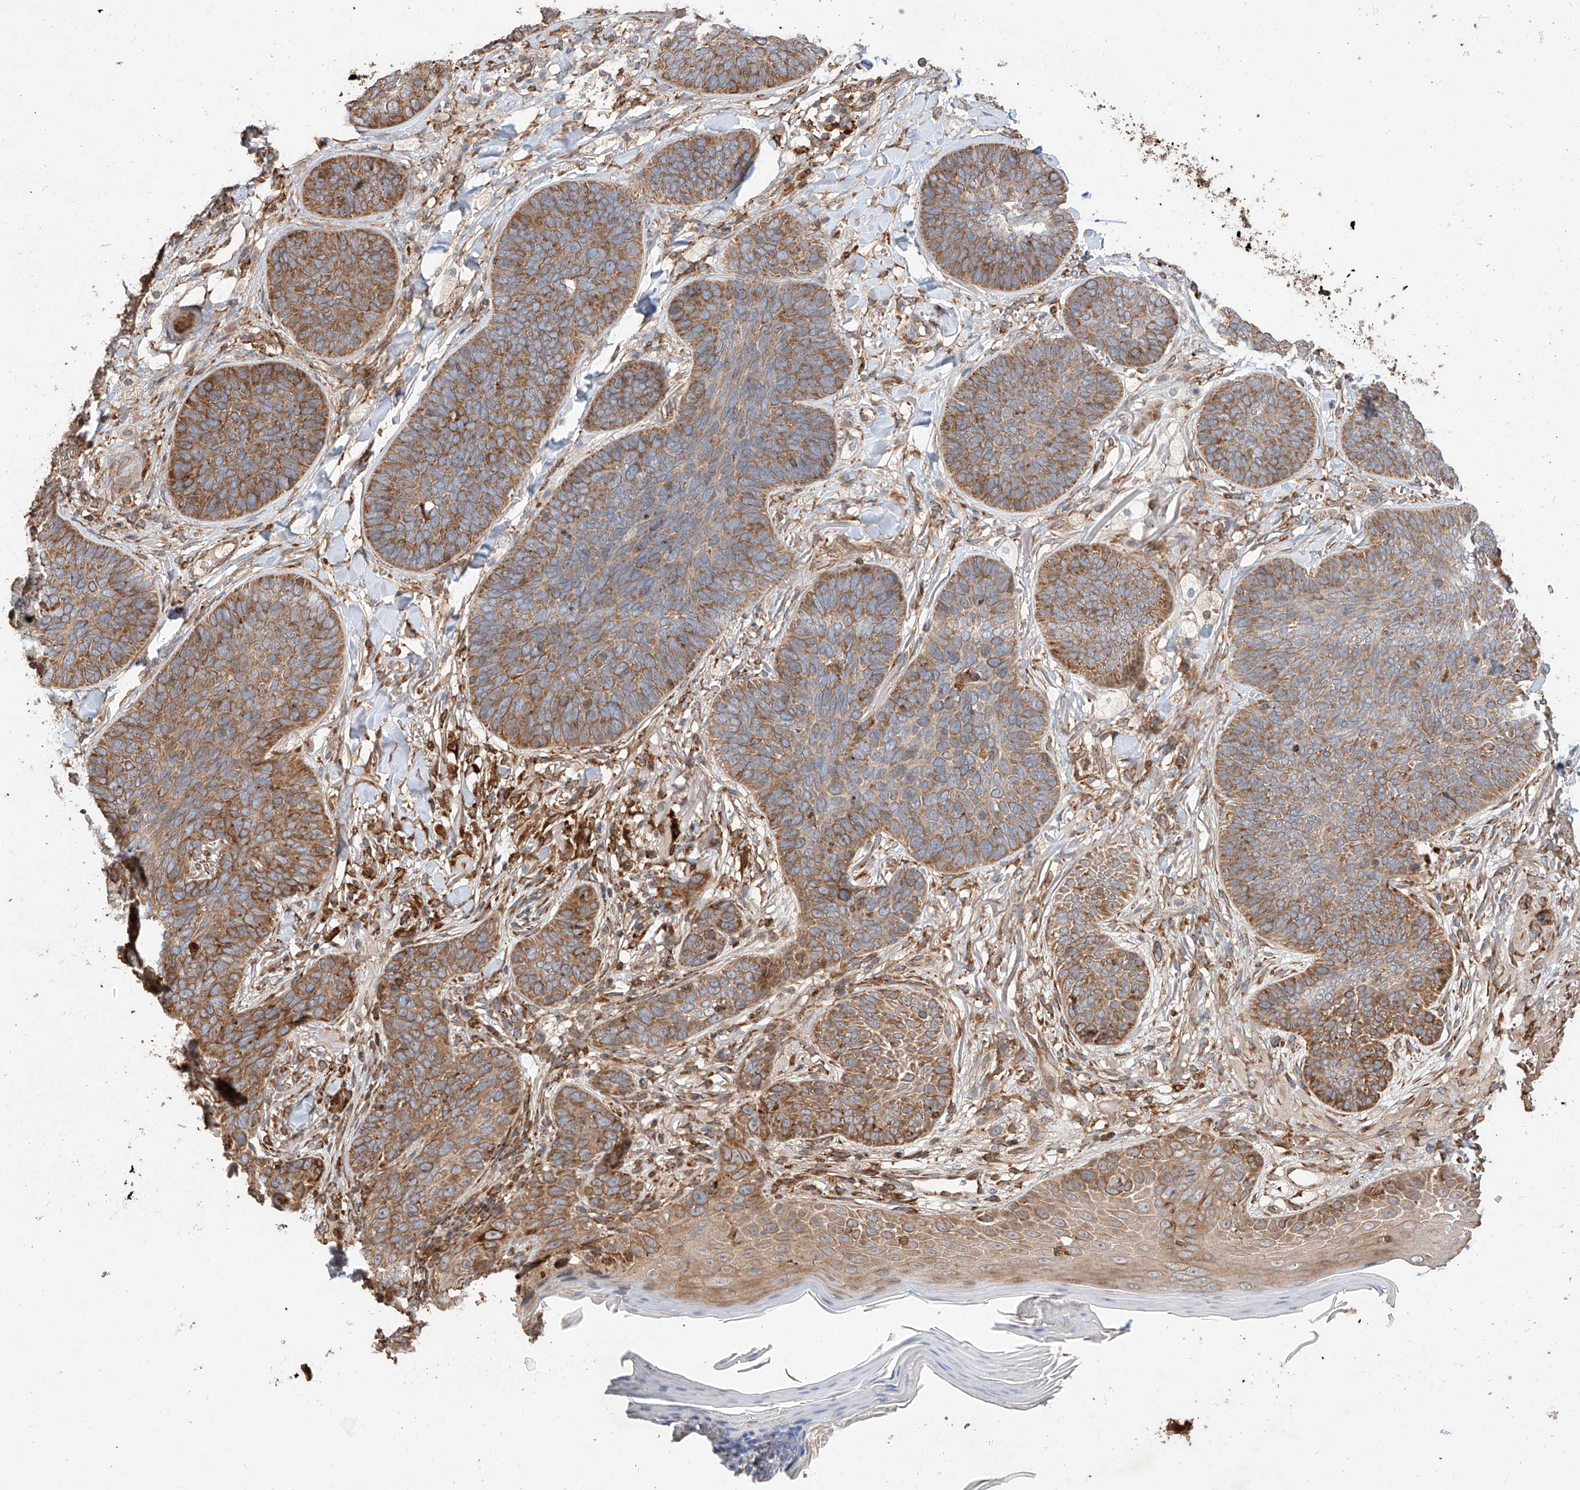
{"staining": {"intensity": "moderate", "quantity": ">75%", "location": "cytoplasmic/membranous"}, "tissue": "skin cancer", "cell_type": "Tumor cells", "image_type": "cancer", "snomed": [{"axis": "morphology", "description": "Basal cell carcinoma"}, {"axis": "topography", "description": "Skin"}], "caption": "Immunohistochemistry (IHC) of skin cancer (basal cell carcinoma) demonstrates medium levels of moderate cytoplasmic/membranous positivity in approximately >75% of tumor cells.", "gene": "ZNF84", "patient": {"sex": "male", "age": 85}}